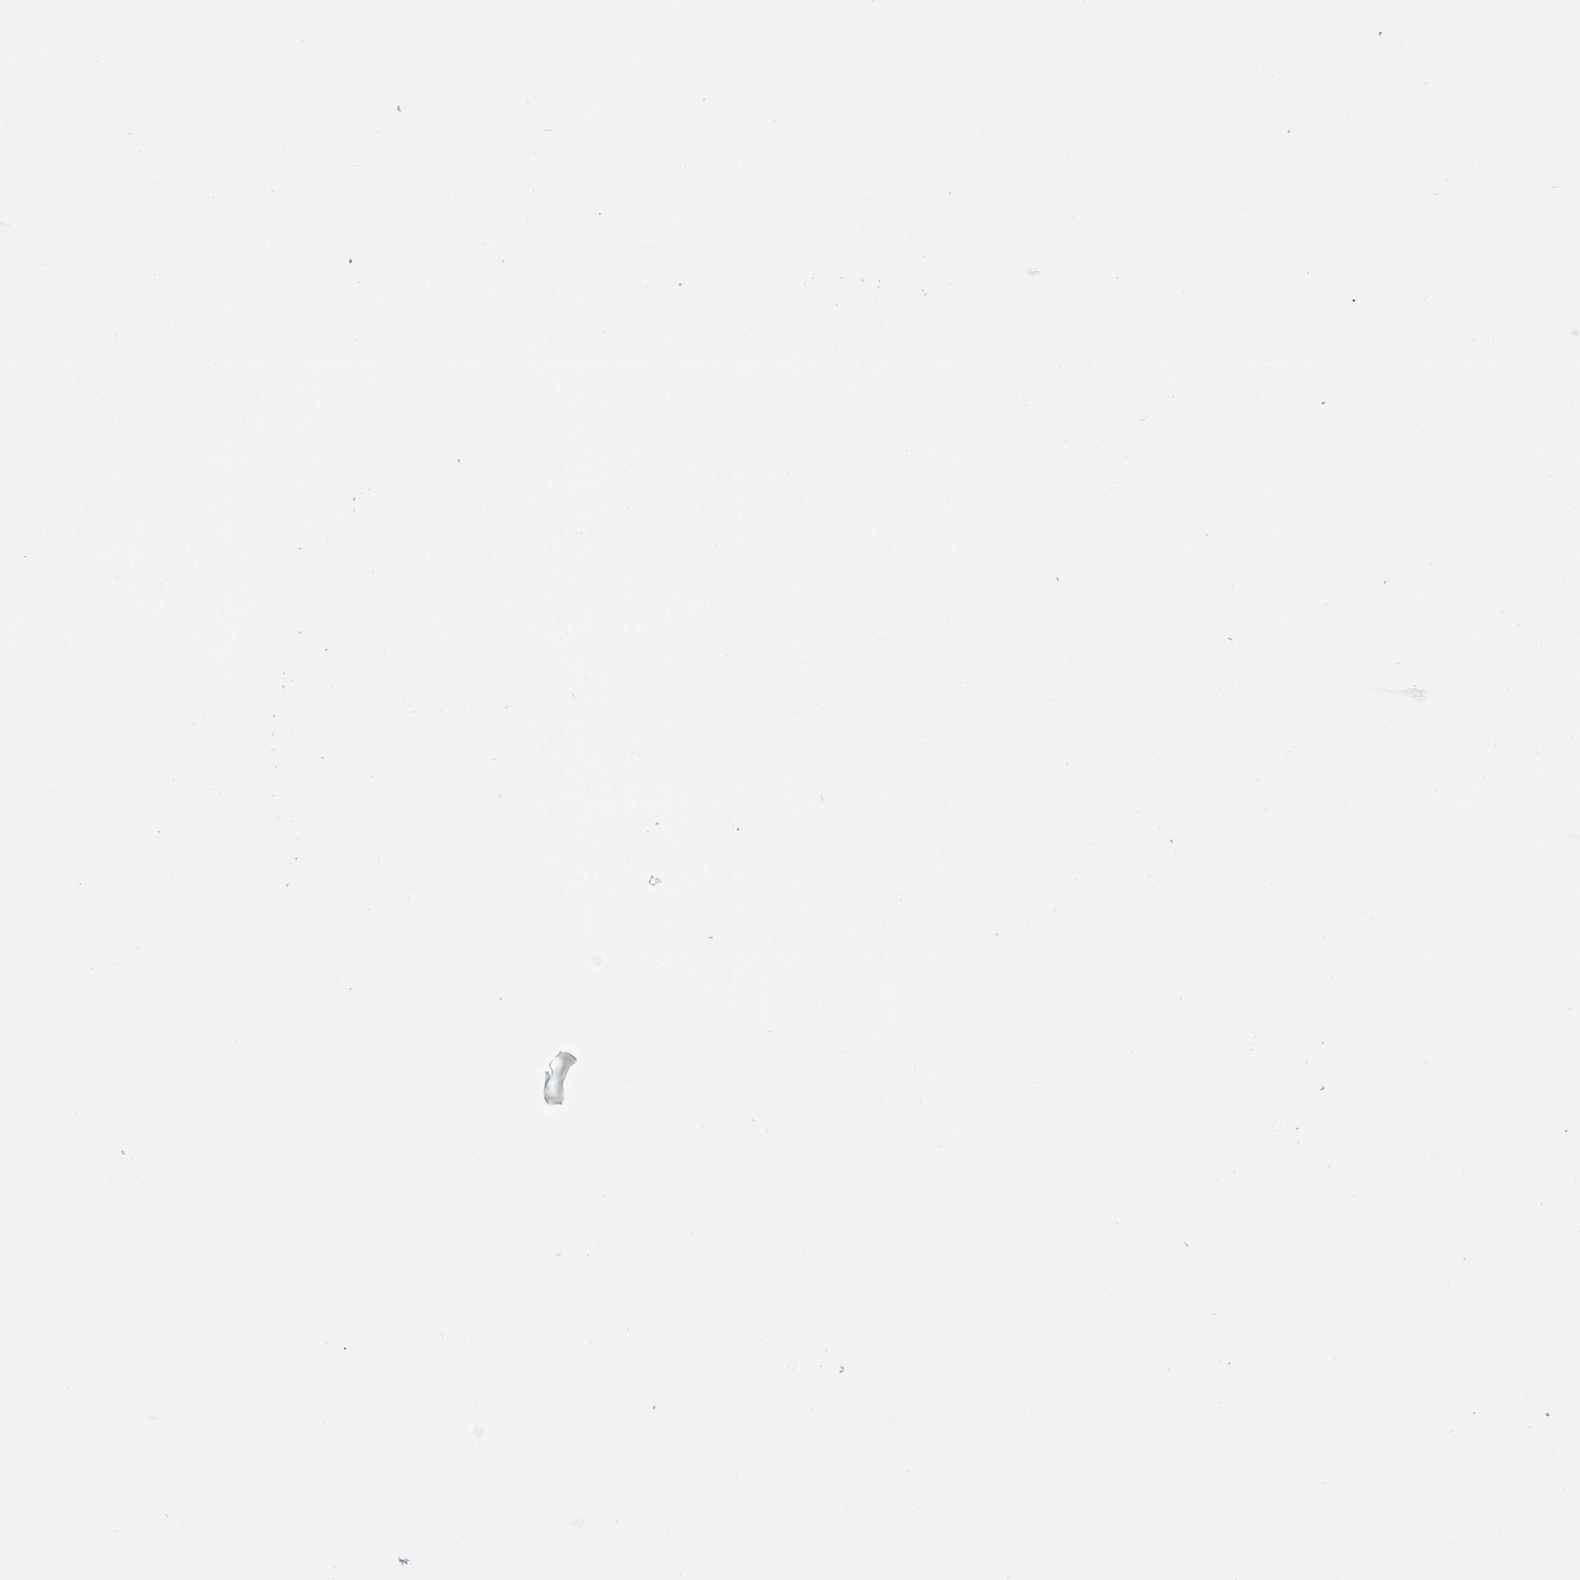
{"staining": {"intensity": "negative", "quantity": "none", "location": "none"}, "tissue": "bone marrow", "cell_type": "Hematopoietic cells", "image_type": "normal", "snomed": [{"axis": "morphology", "description": "Normal tissue, NOS"}, {"axis": "topography", "description": "Bone marrow"}], "caption": "Hematopoietic cells are negative for brown protein staining in normal bone marrow. (DAB immunohistochemistry with hematoxylin counter stain).", "gene": "DGKZ", "patient": {"sex": "female", "age": 77}}